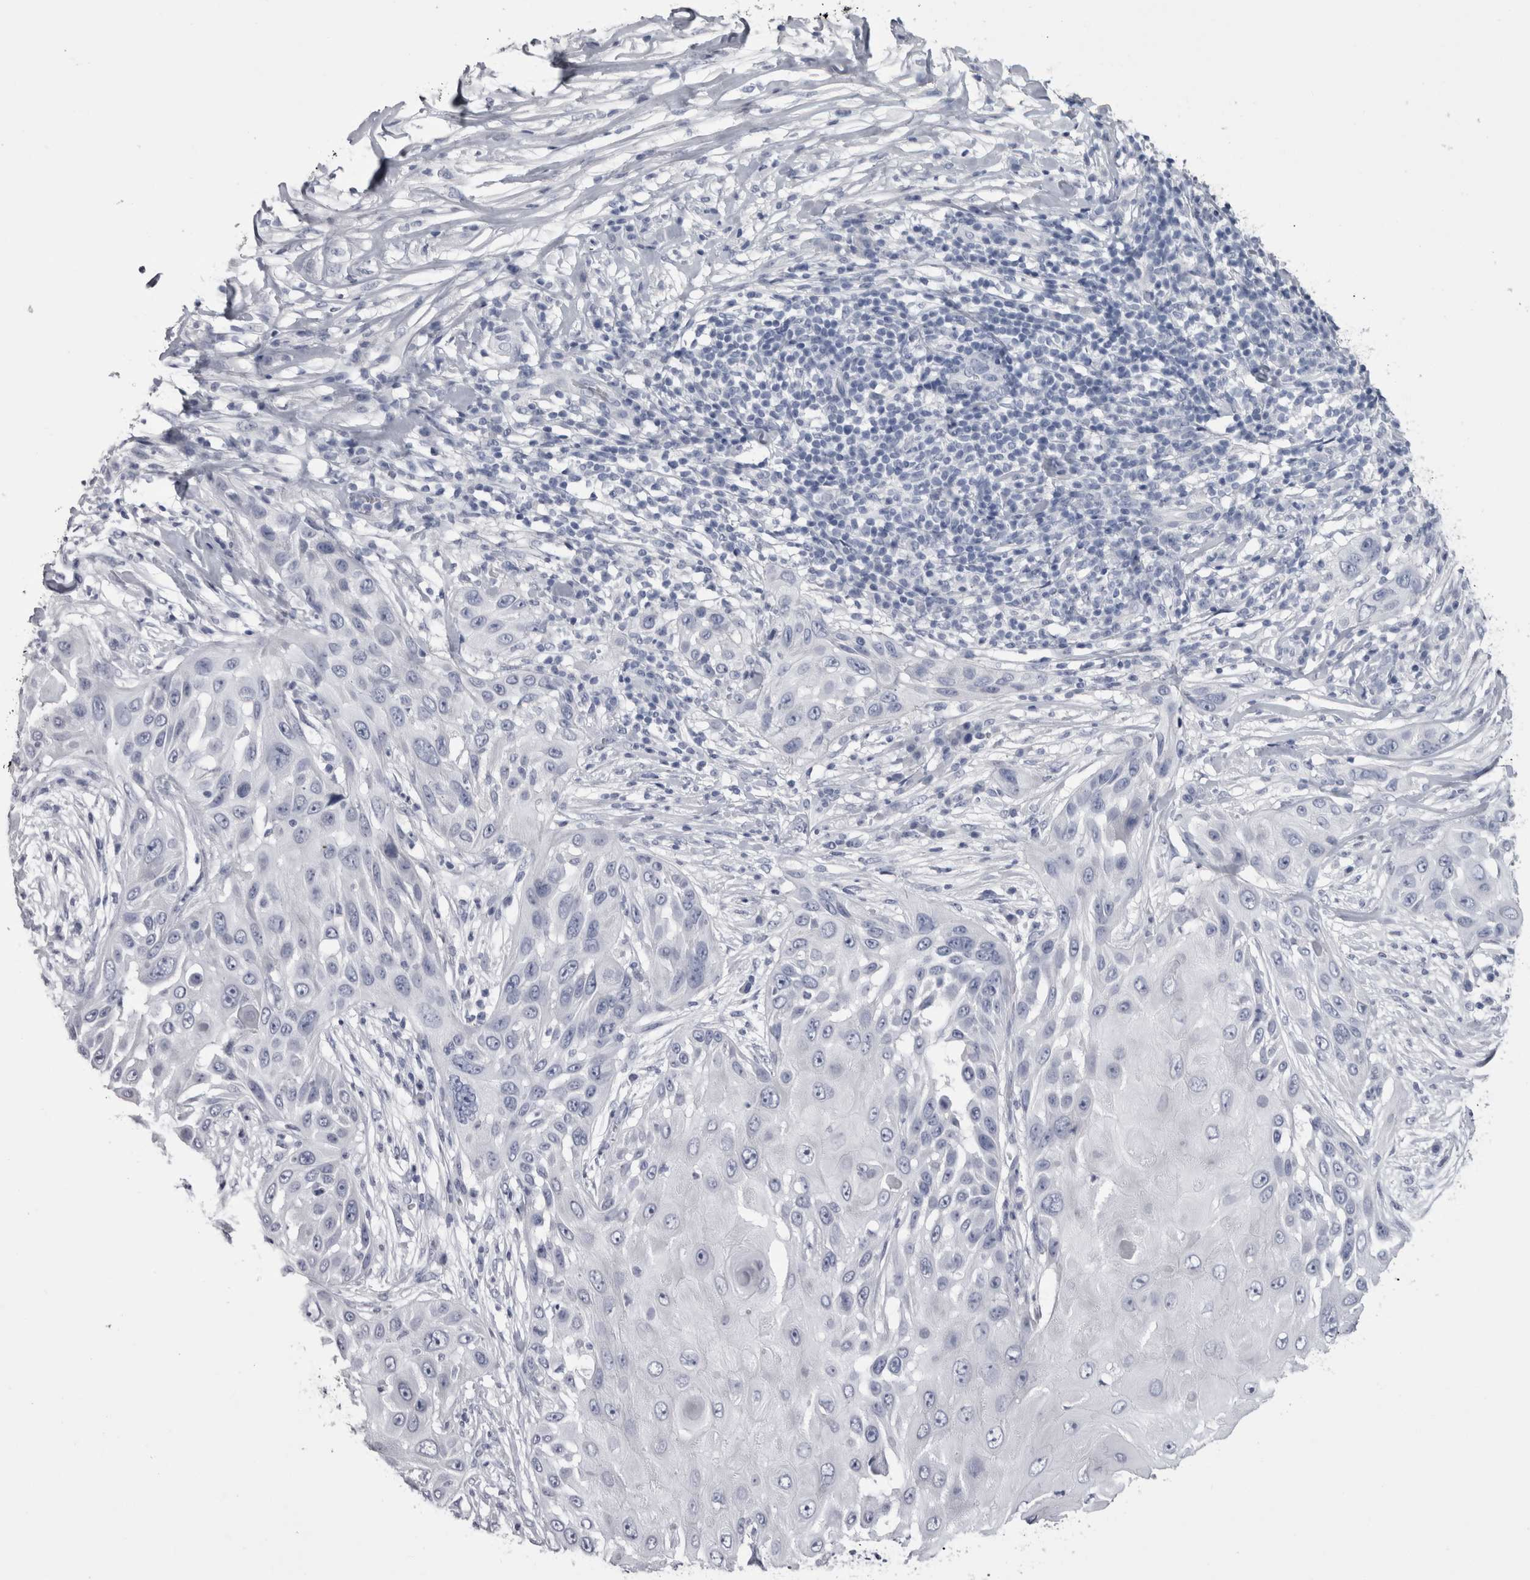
{"staining": {"intensity": "negative", "quantity": "none", "location": "none"}, "tissue": "skin cancer", "cell_type": "Tumor cells", "image_type": "cancer", "snomed": [{"axis": "morphology", "description": "Squamous cell carcinoma, NOS"}, {"axis": "topography", "description": "Skin"}], "caption": "The micrograph exhibits no significant staining in tumor cells of squamous cell carcinoma (skin).", "gene": "PTH", "patient": {"sex": "female", "age": 44}}